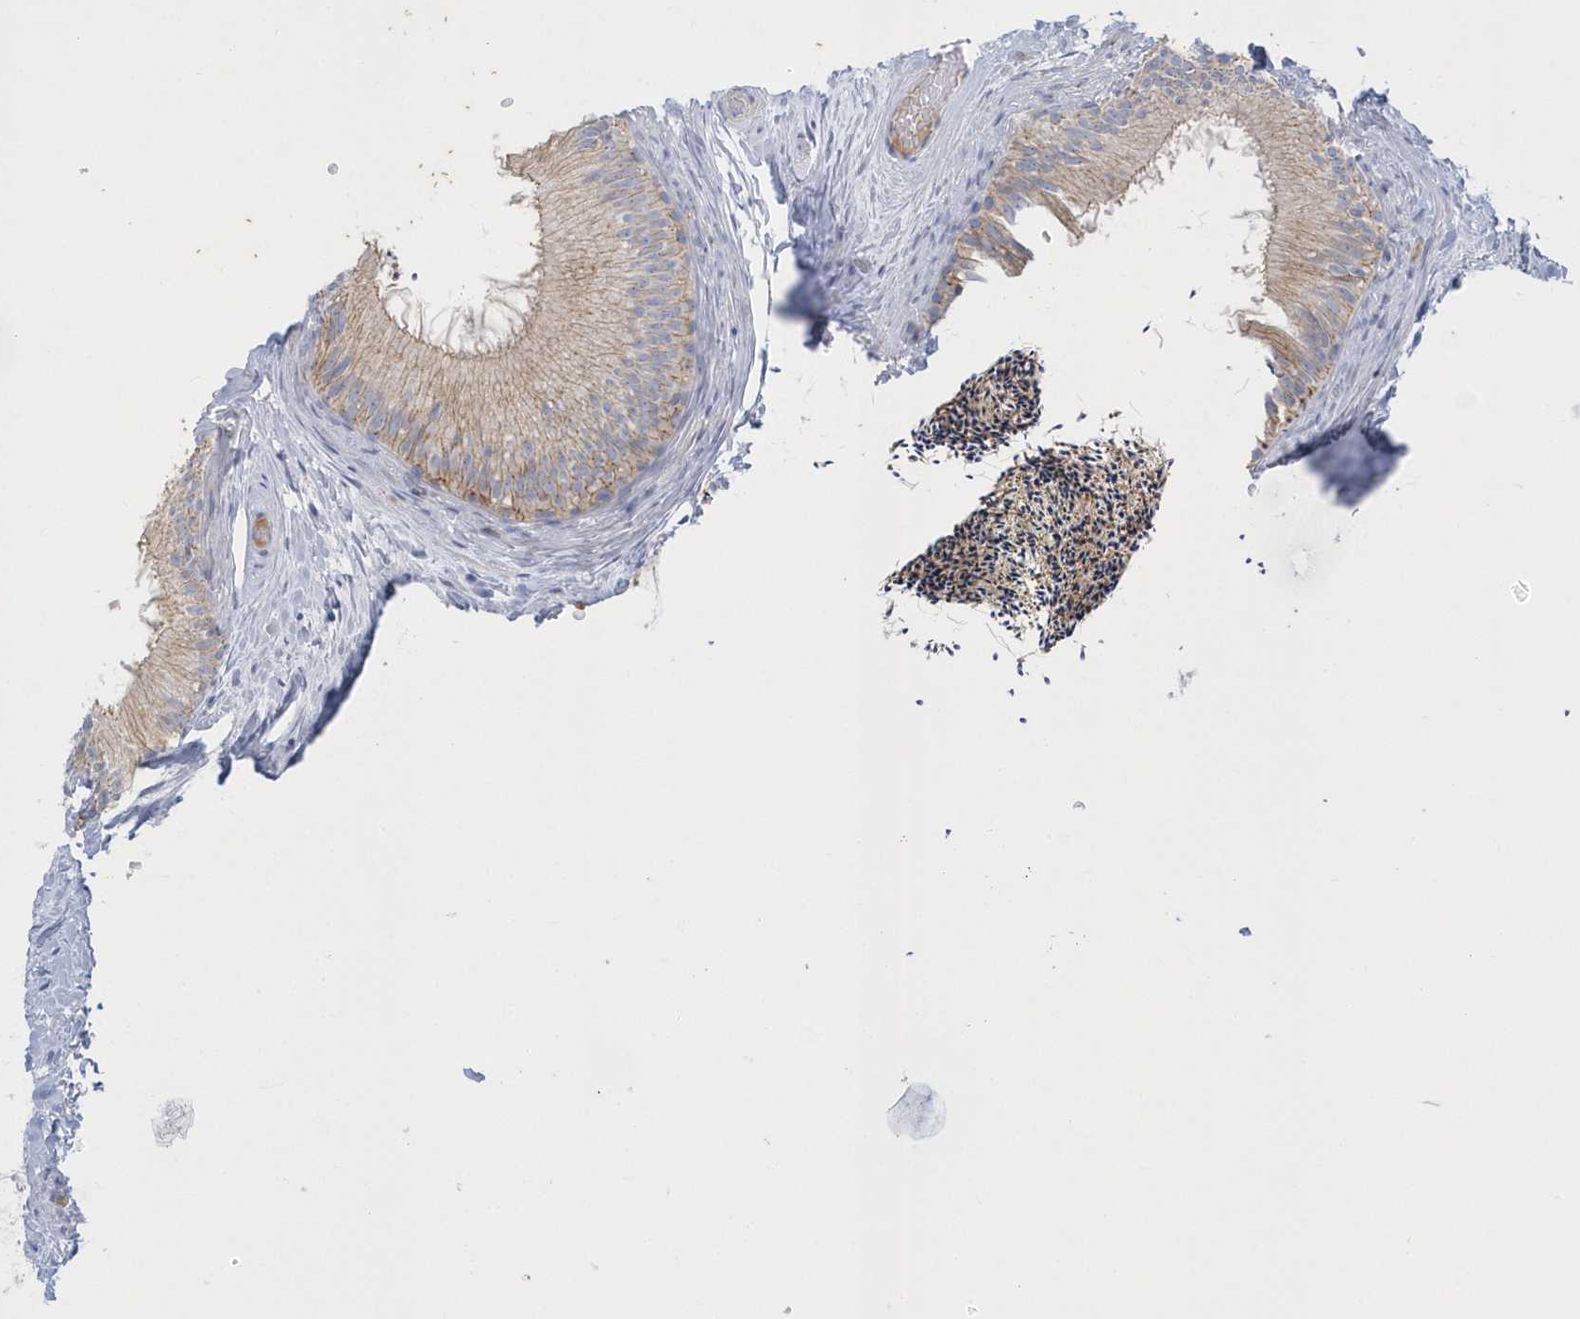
{"staining": {"intensity": "weak", "quantity": "25%-75%", "location": "cytoplasmic/membranous"}, "tissue": "epididymis", "cell_type": "Glandular cells", "image_type": "normal", "snomed": [{"axis": "morphology", "description": "Normal tissue, NOS"}, {"axis": "topography", "description": "Epididymis"}], "caption": "A micrograph of epididymis stained for a protein reveals weak cytoplasmic/membranous brown staining in glandular cells.", "gene": "SEMA3D", "patient": {"sex": "male", "age": 50}}